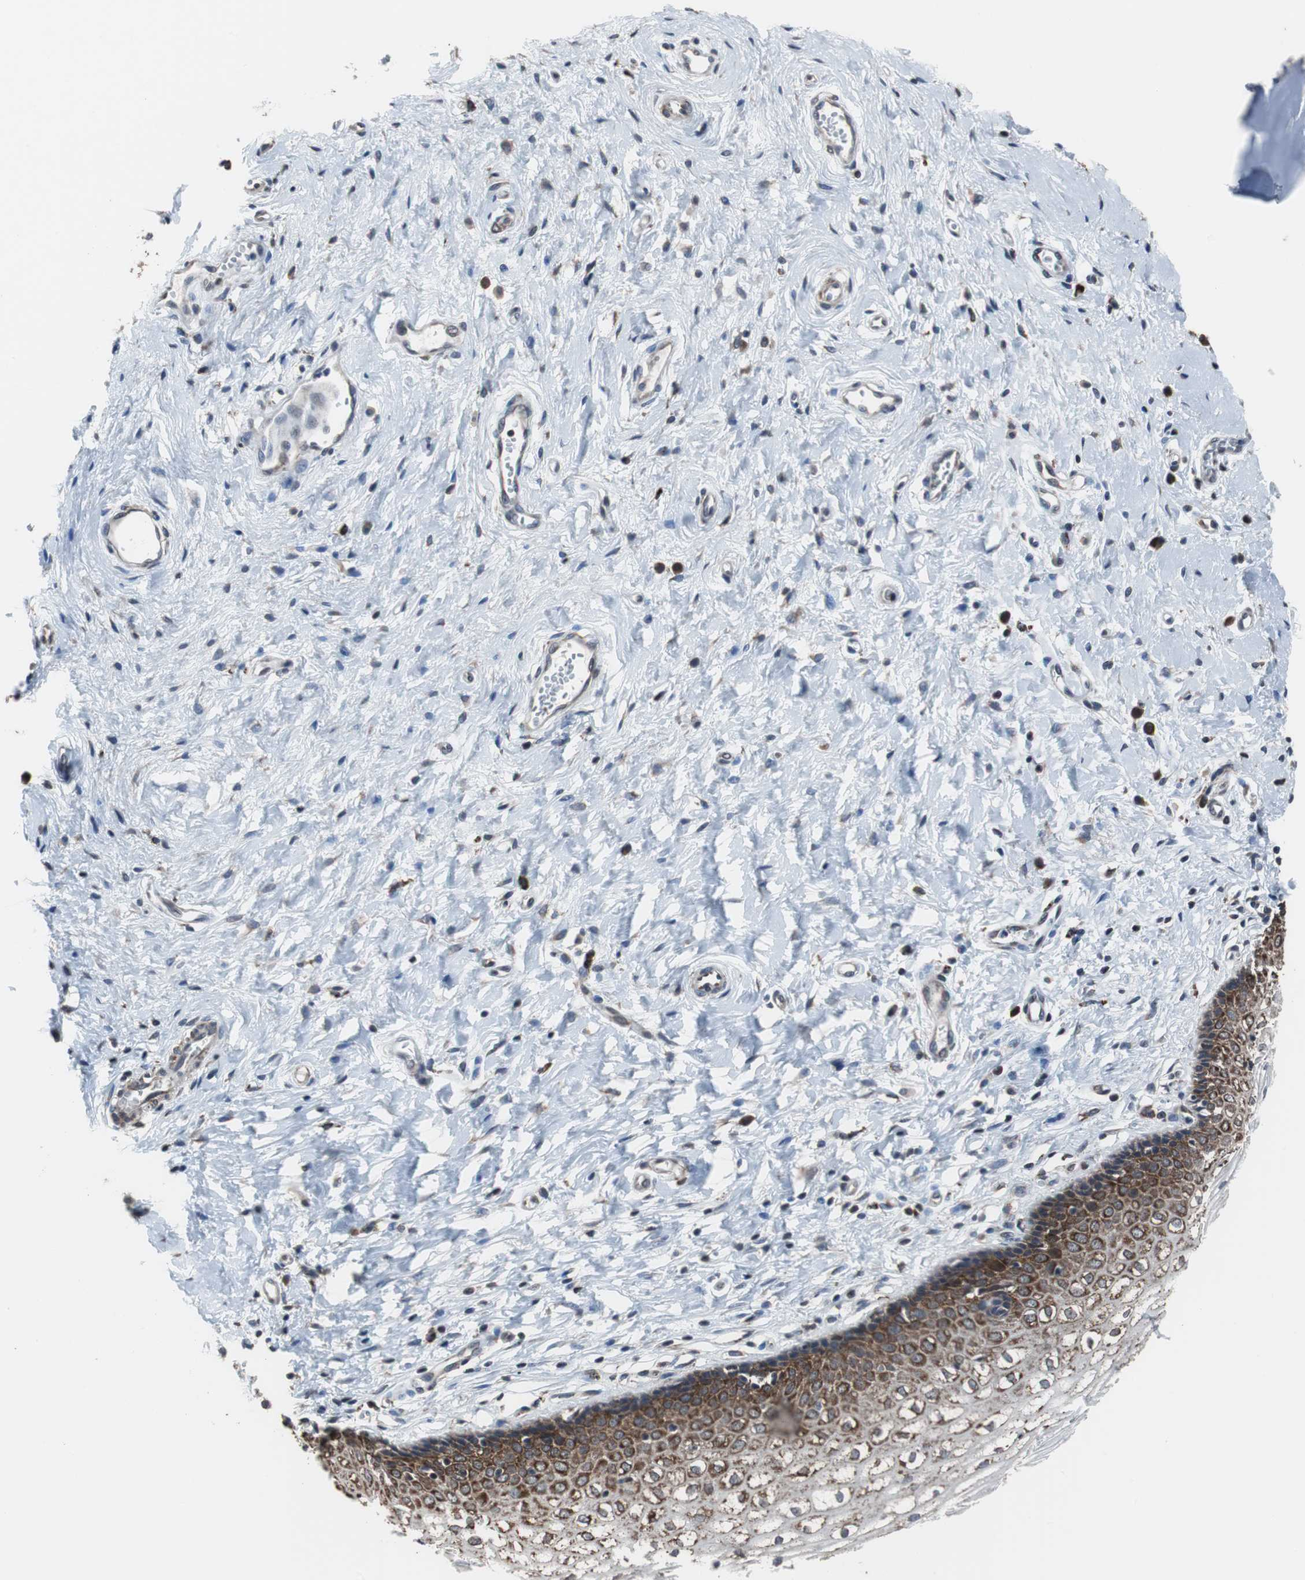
{"staining": {"intensity": "strong", "quantity": "<25%", "location": "cytoplasmic/membranous"}, "tissue": "vagina", "cell_type": "Squamous epithelial cells", "image_type": "normal", "snomed": [{"axis": "morphology", "description": "Normal tissue, NOS"}, {"axis": "topography", "description": "Soft tissue"}, {"axis": "topography", "description": "Vagina"}], "caption": "The histopathology image exhibits a brown stain indicating the presence of a protein in the cytoplasmic/membranous of squamous epithelial cells in vagina.", "gene": "USP10", "patient": {"sex": "female", "age": 61}}